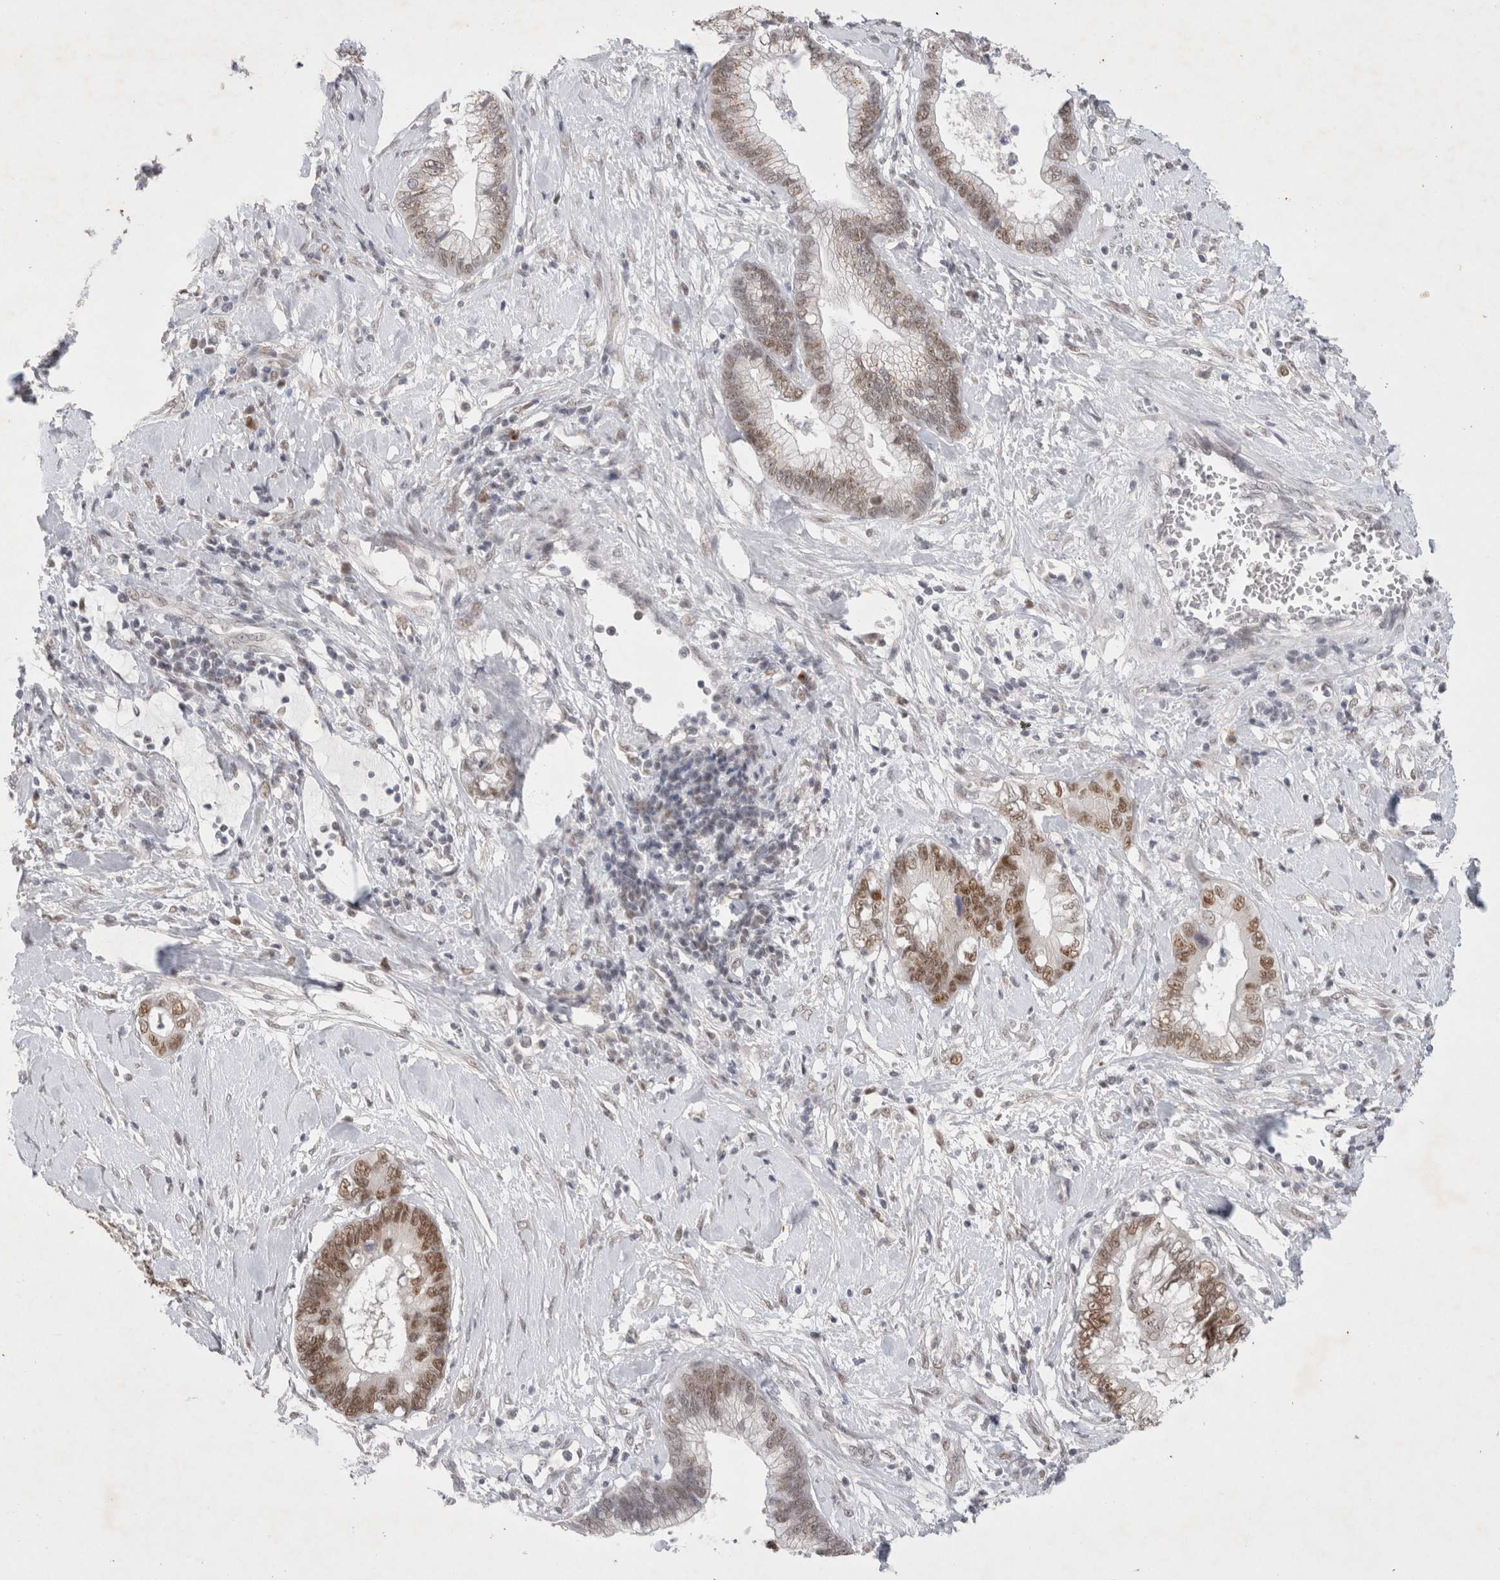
{"staining": {"intensity": "moderate", "quantity": ">75%", "location": "nuclear"}, "tissue": "cervical cancer", "cell_type": "Tumor cells", "image_type": "cancer", "snomed": [{"axis": "morphology", "description": "Adenocarcinoma, NOS"}, {"axis": "topography", "description": "Cervix"}], "caption": "DAB (3,3'-diaminobenzidine) immunohistochemical staining of adenocarcinoma (cervical) exhibits moderate nuclear protein positivity in approximately >75% of tumor cells. (IHC, brightfield microscopy, high magnification).", "gene": "RECQL4", "patient": {"sex": "female", "age": 44}}